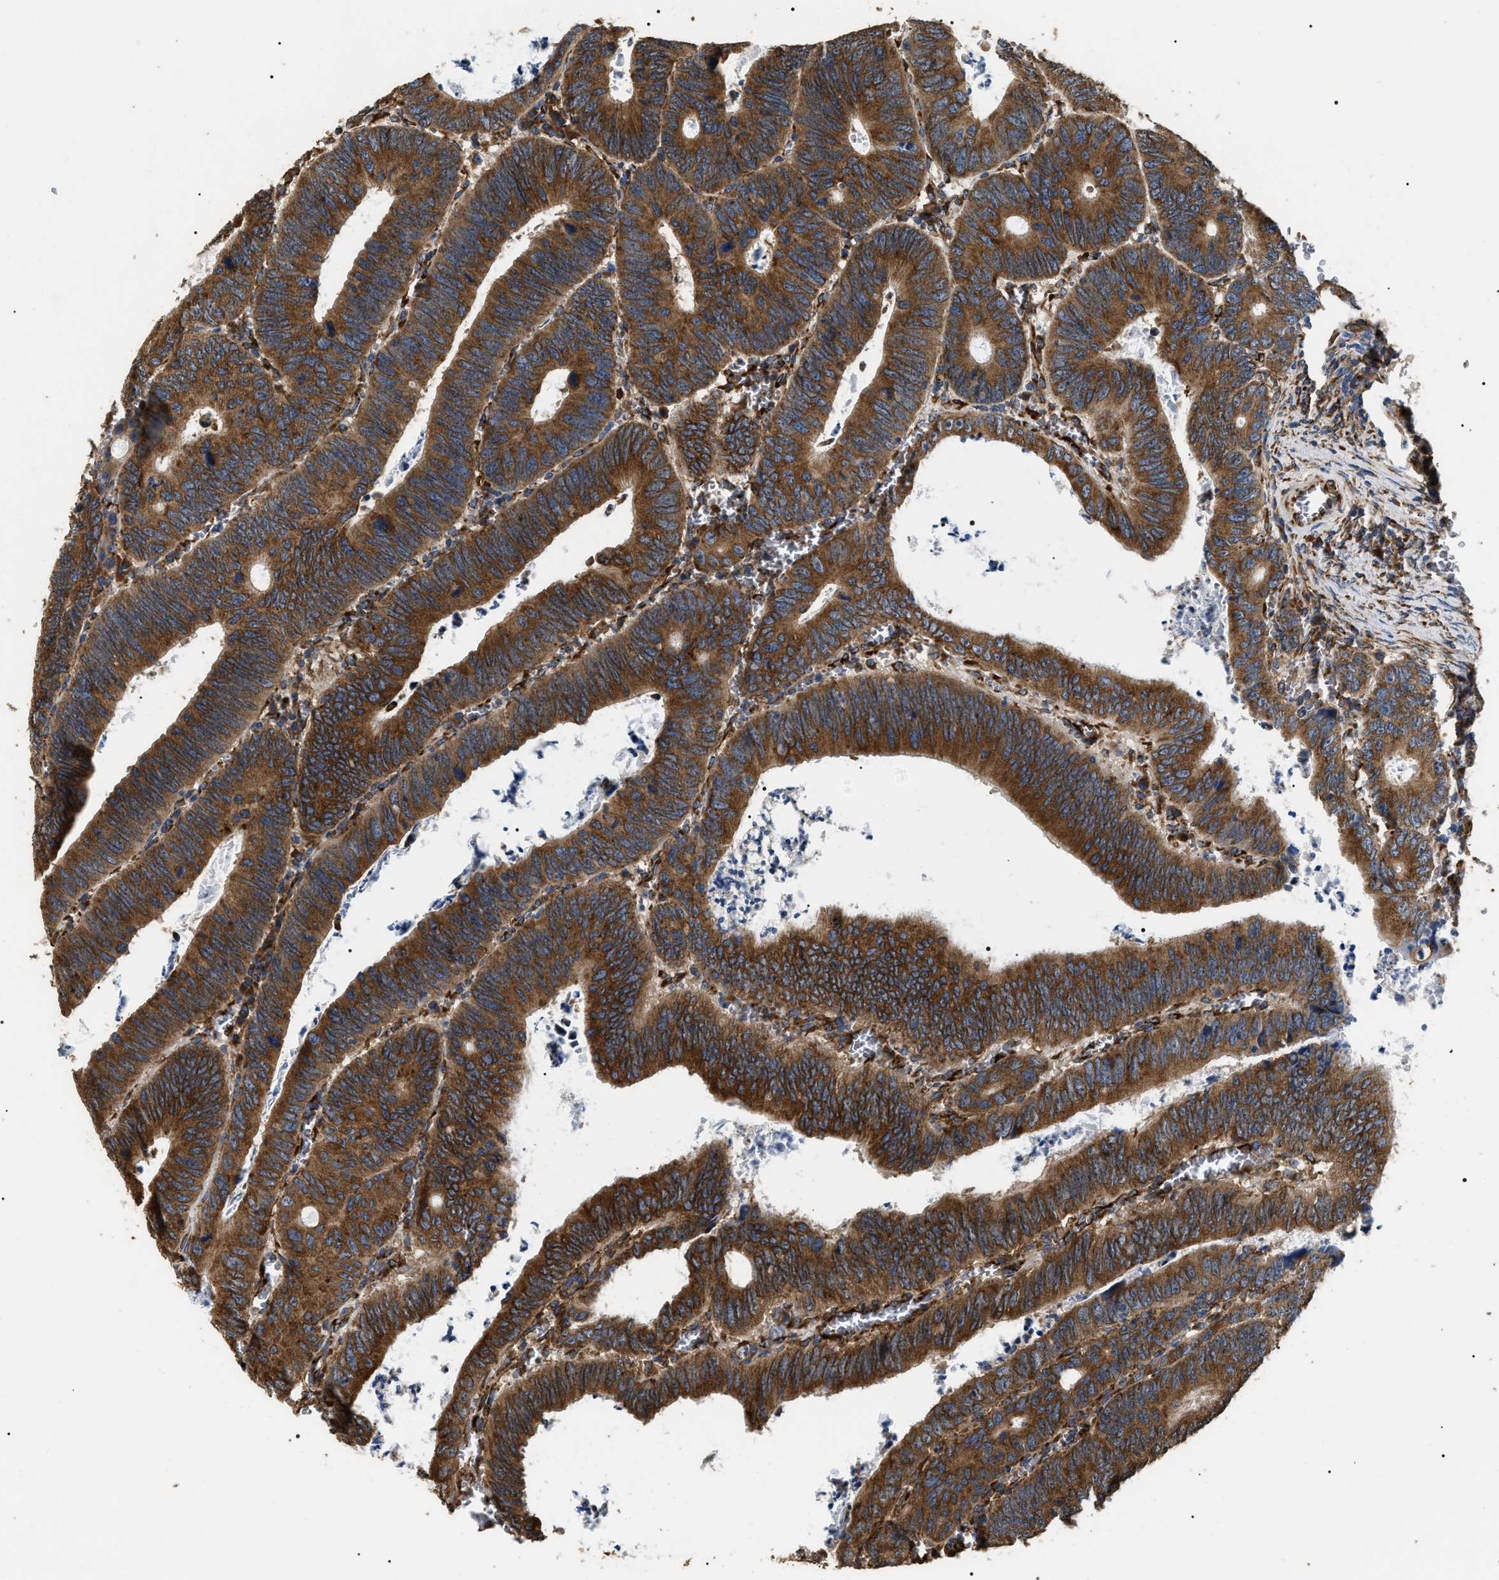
{"staining": {"intensity": "strong", "quantity": ">75%", "location": "cytoplasmic/membranous"}, "tissue": "colorectal cancer", "cell_type": "Tumor cells", "image_type": "cancer", "snomed": [{"axis": "morphology", "description": "Inflammation, NOS"}, {"axis": "morphology", "description": "Adenocarcinoma, NOS"}, {"axis": "topography", "description": "Colon"}], "caption": "Colorectal cancer tissue exhibits strong cytoplasmic/membranous positivity in approximately >75% of tumor cells, visualized by immunohistochemistry. (Stains: DAB (3,3'-diaminobenzidine) in brown, nuclei in blue, Microscopy: brightfield microscopy at high magnification).", "gene": "KTN1", "patient": {"sex": "male", "age": 72}}